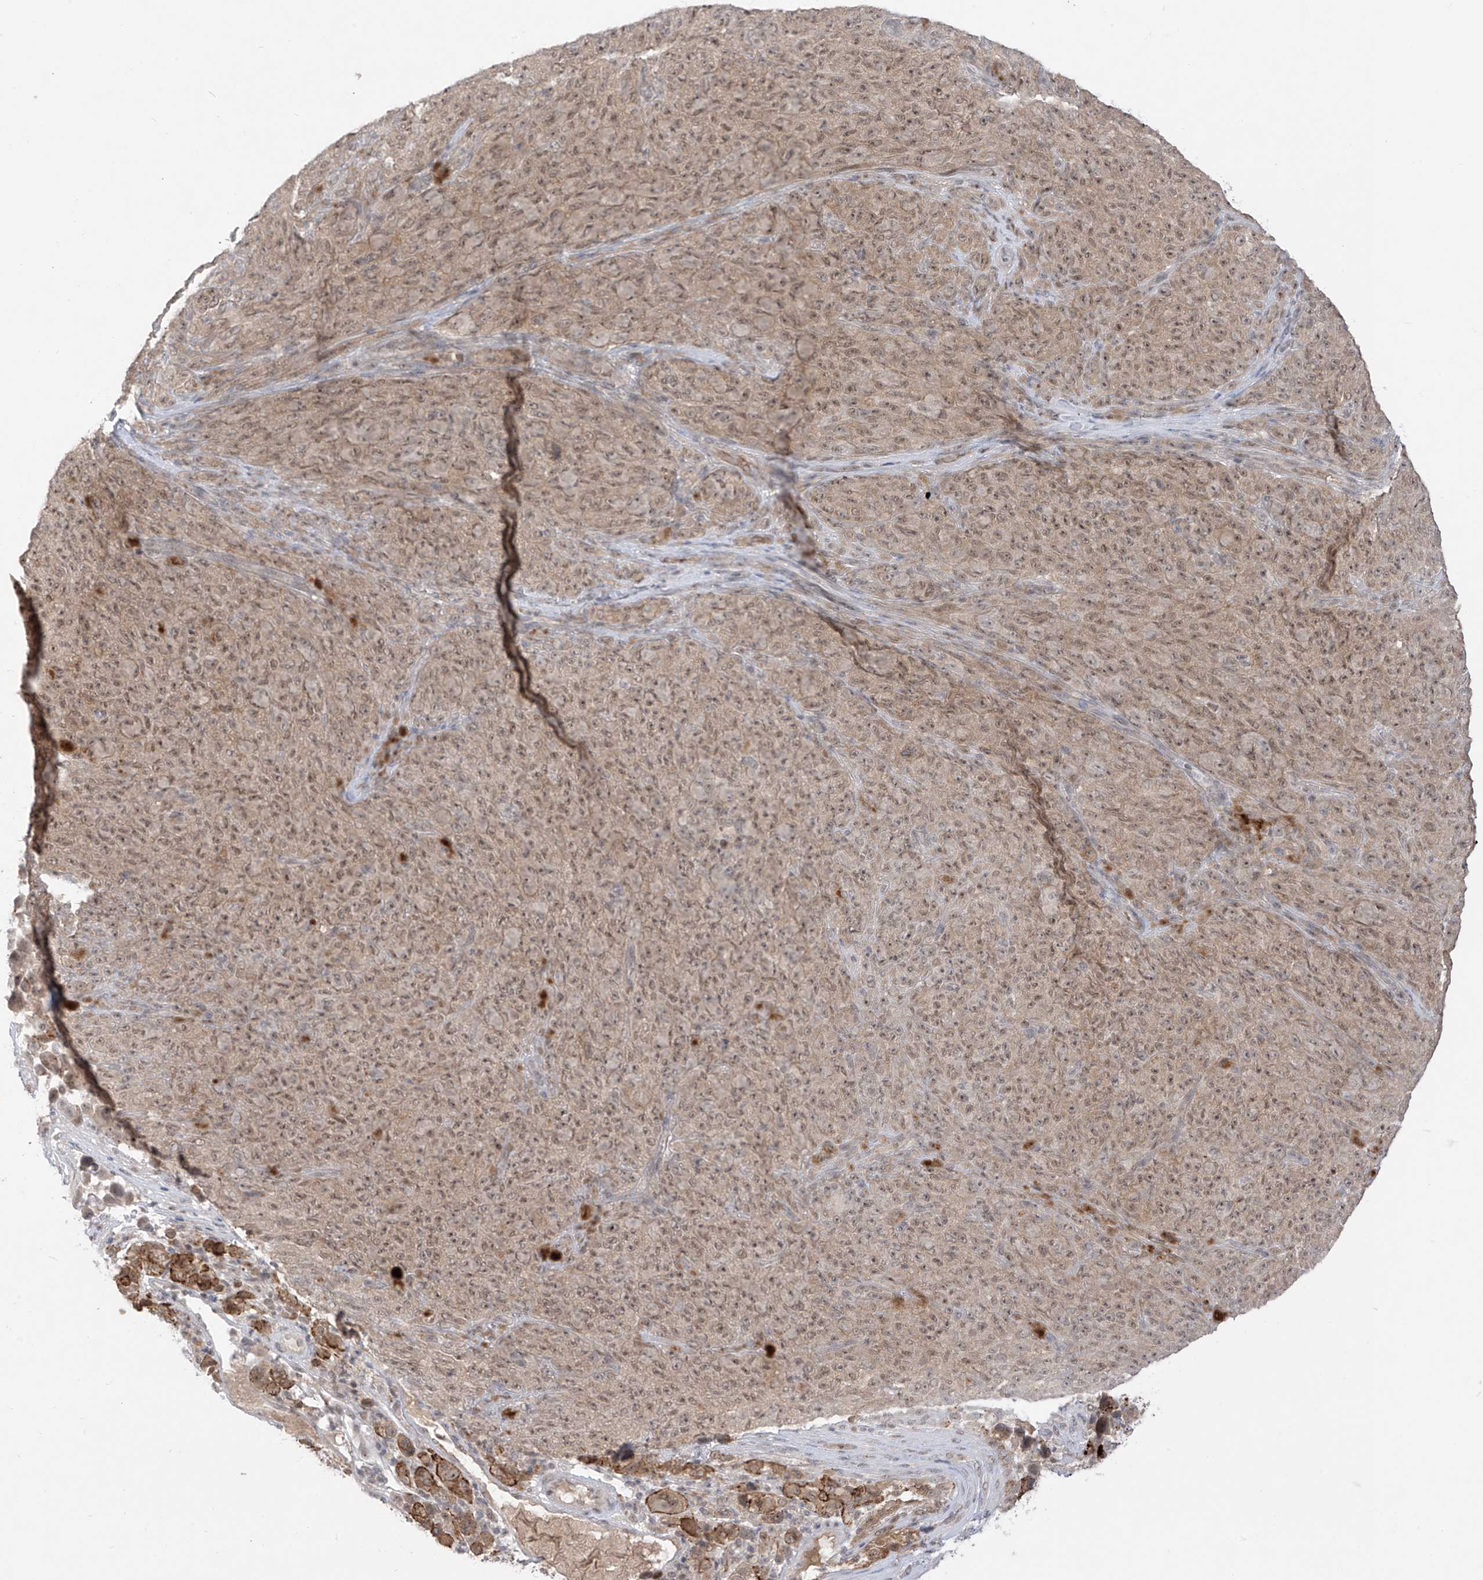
{"staining": {"intensity": "weak", "quantity": ">75%", "location": "cytoplasmic/membranous,nuclear"}, "tissue": "melanoma", "cell_type": "Tumor cells", "image_type": "cancer", "snomed": [{"axis": "morphology", "description": "Malignant melanoma, NOS"}, {"axis": "topography", "description": "Skin"}], "caption": "Melanoma stained with a protein marker reveals weak staining in tumor cells.", "gene": "OGT", "patient": {"sex": "female", "age": 82}}